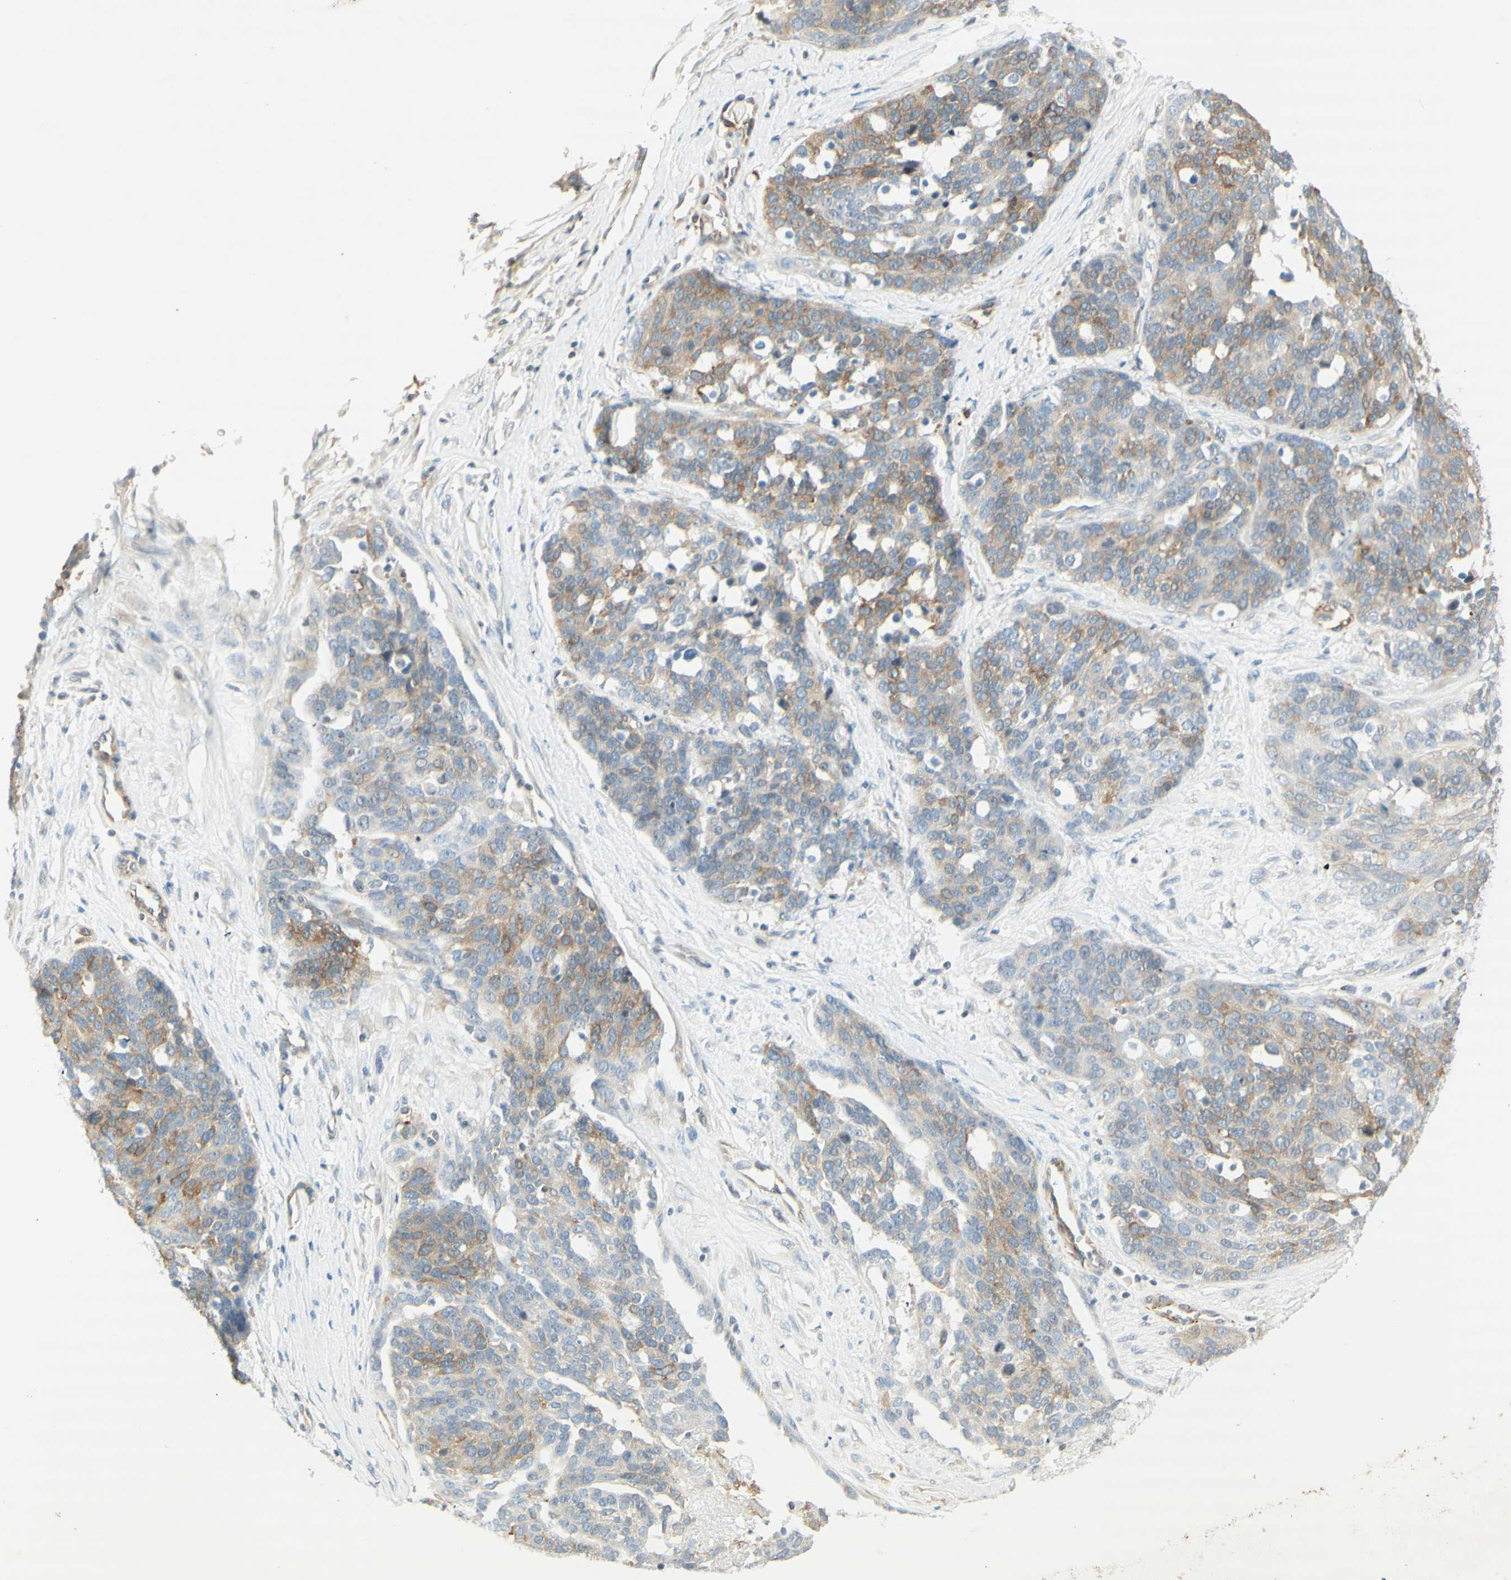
{"staining": {"intensity": "moderate", "quantity": "<25%", "location": "cytoplasmic/membranous"}, "tissue": "ovarian cancer", "cell_type": "Tumor cells", "image_type": "cancer", "snomed": [{"axis": "morphology", "description": "Cystadenocarcinoma, serous, NOS"}, {"axis": "topography", "description": "Ovary"}], "caption": "Immunohistochemistry (IHC) (DAB (3,3'-diaminobenzidine)) staining of human ovarian serous cystadenocarcinoma demonstrates moderate cytoplasmic/membranous protein staining in about <25% of tumor cells.", "gene": "MAP1B", "patient": {"sex": "female", "age": 44}}